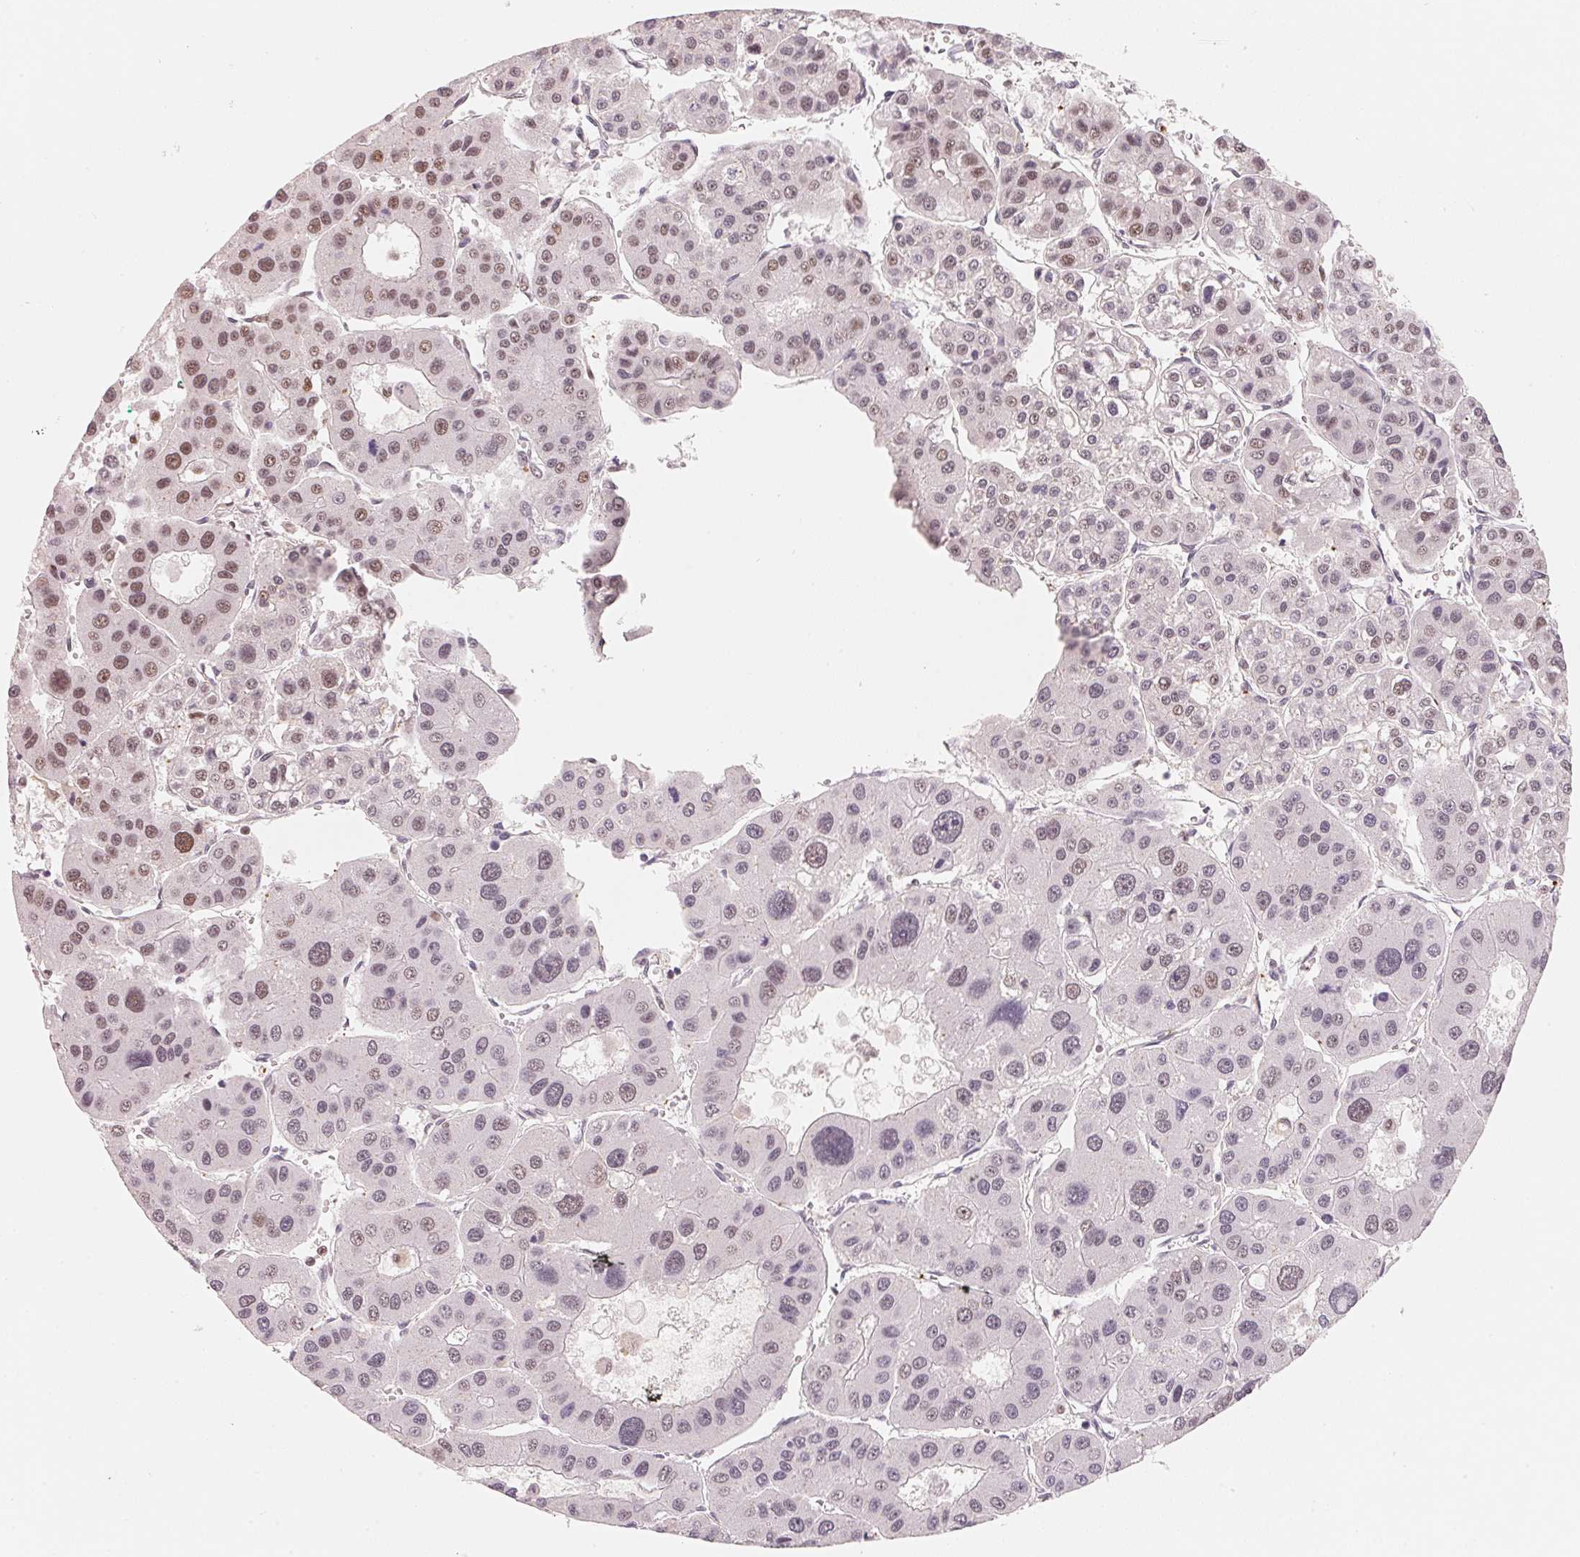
{"staining": {"intensity": "moderate", "quantity": "<25%", "location": "nuclear"}, "tissue": "liver cancer", "cell_type": "Tumor cells", "image_type": "cancer", "snomed": [{"axis": "morphology", "description": "Carcinoma, Hepatocellular, NOS"}, {"axis": "topography", "description": "Liver"}], "caption": "High-magnification brightfield microscopy of liver cancer (hepatocellular carcinoma) stained with DAB (3,3'-diaminobenzidine) (brown) and counterstained with hematoxylin (blue). tumor cells exhibit moderate nuclear staining is present in about<25% of cells.", "gene": "ARHGAP22", "patient": {"sex": "male", "age": 73}}